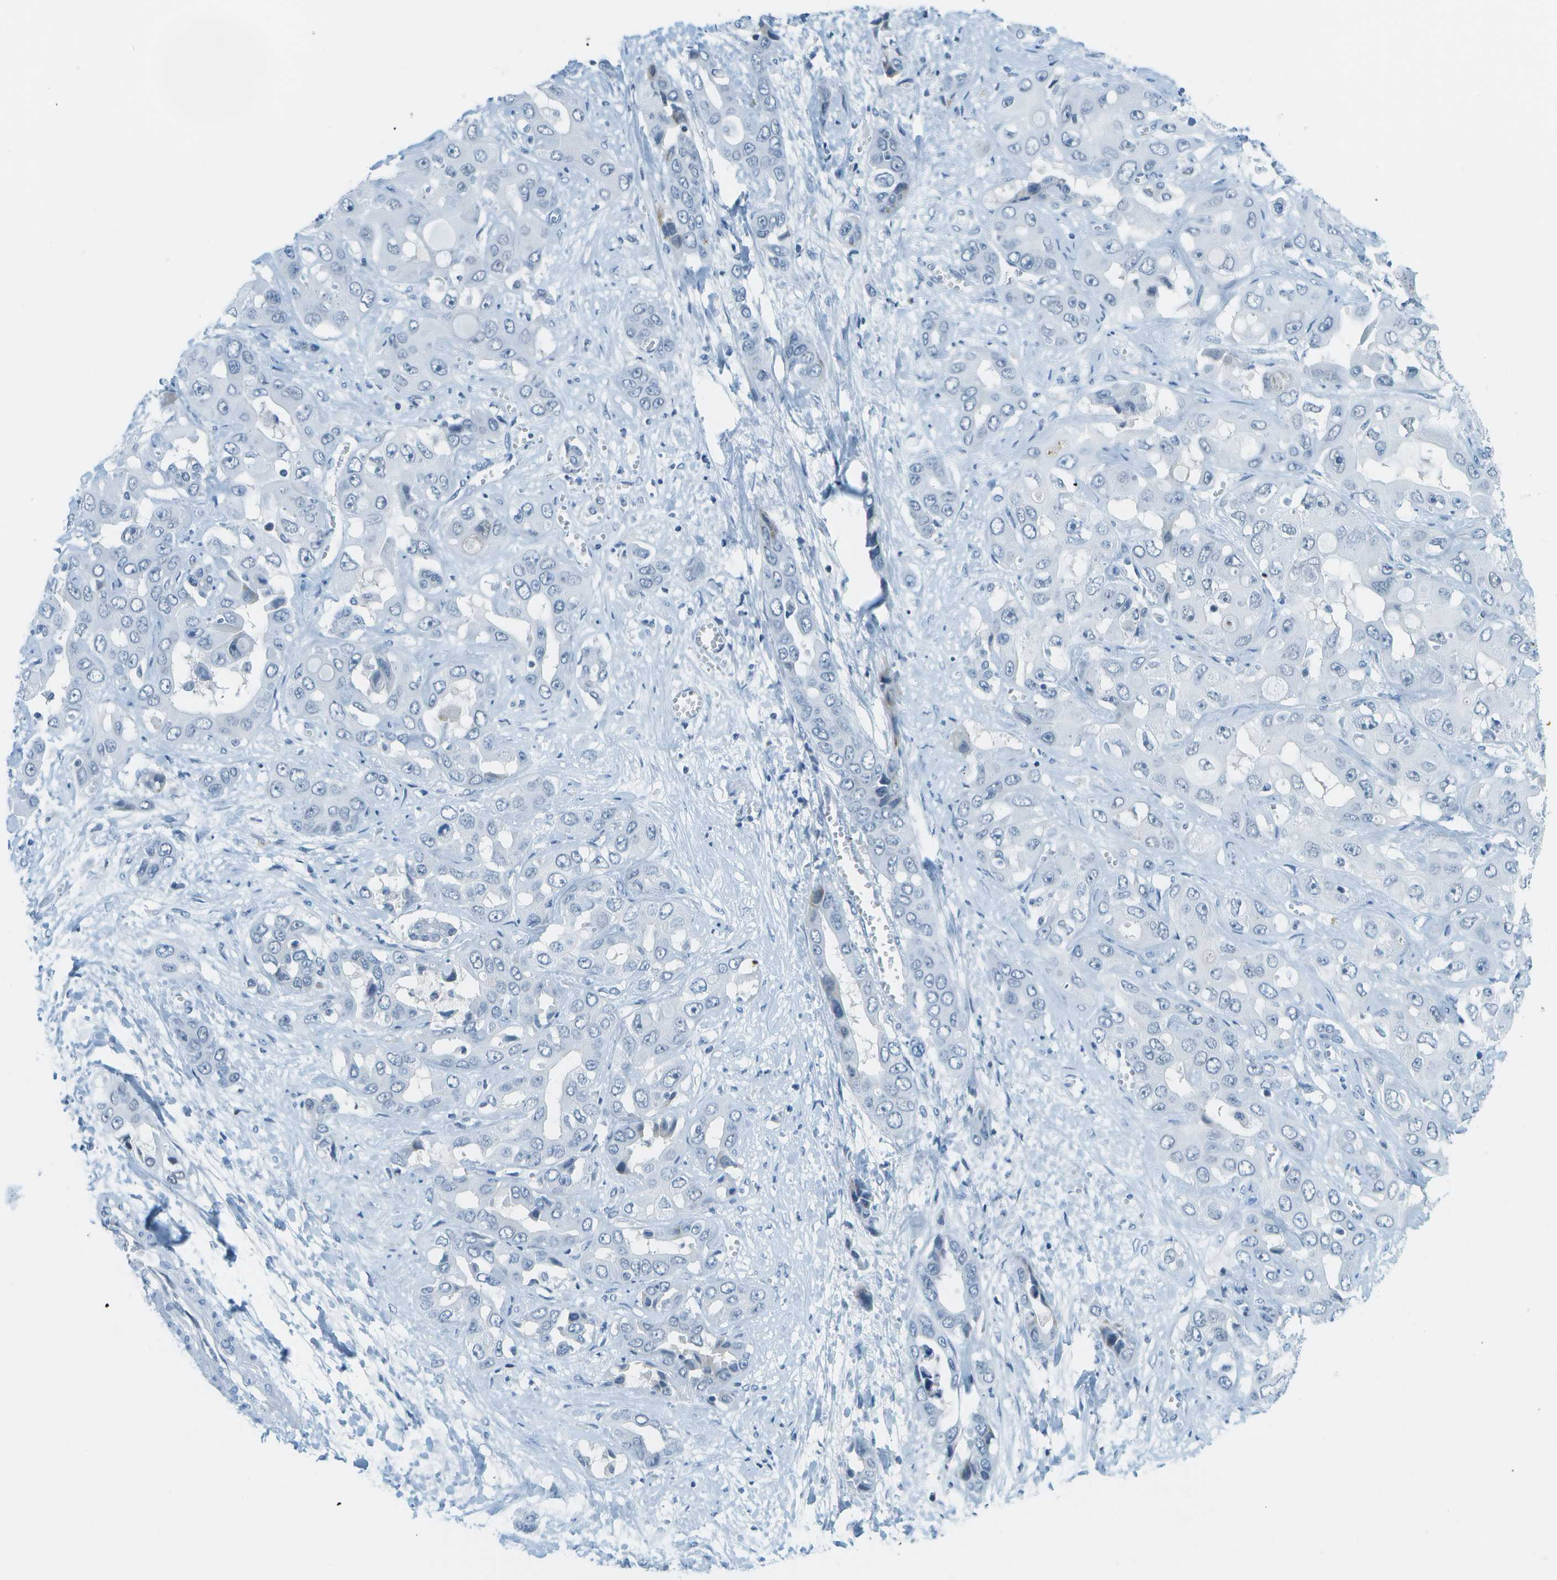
{"staining": {"intensity": "negative", "quantity": "none", "location": "none"}, "tissue": "liver cancer", "cell_type": "Tumor cells", "image_type": "cancer", "snomed": [{"axis": "morphology", "description": "Cholangiocarcinoma"}, {"axis": "topography", "description": "Liver"}], "caption": "An image of human liver cancer is negative for staining in tumor cells. (DAB (3,3'-diaminobenzidine) IHC, high magnification).", "gene": "NEK11", "patient": {"sex": "female", "age": 52}}